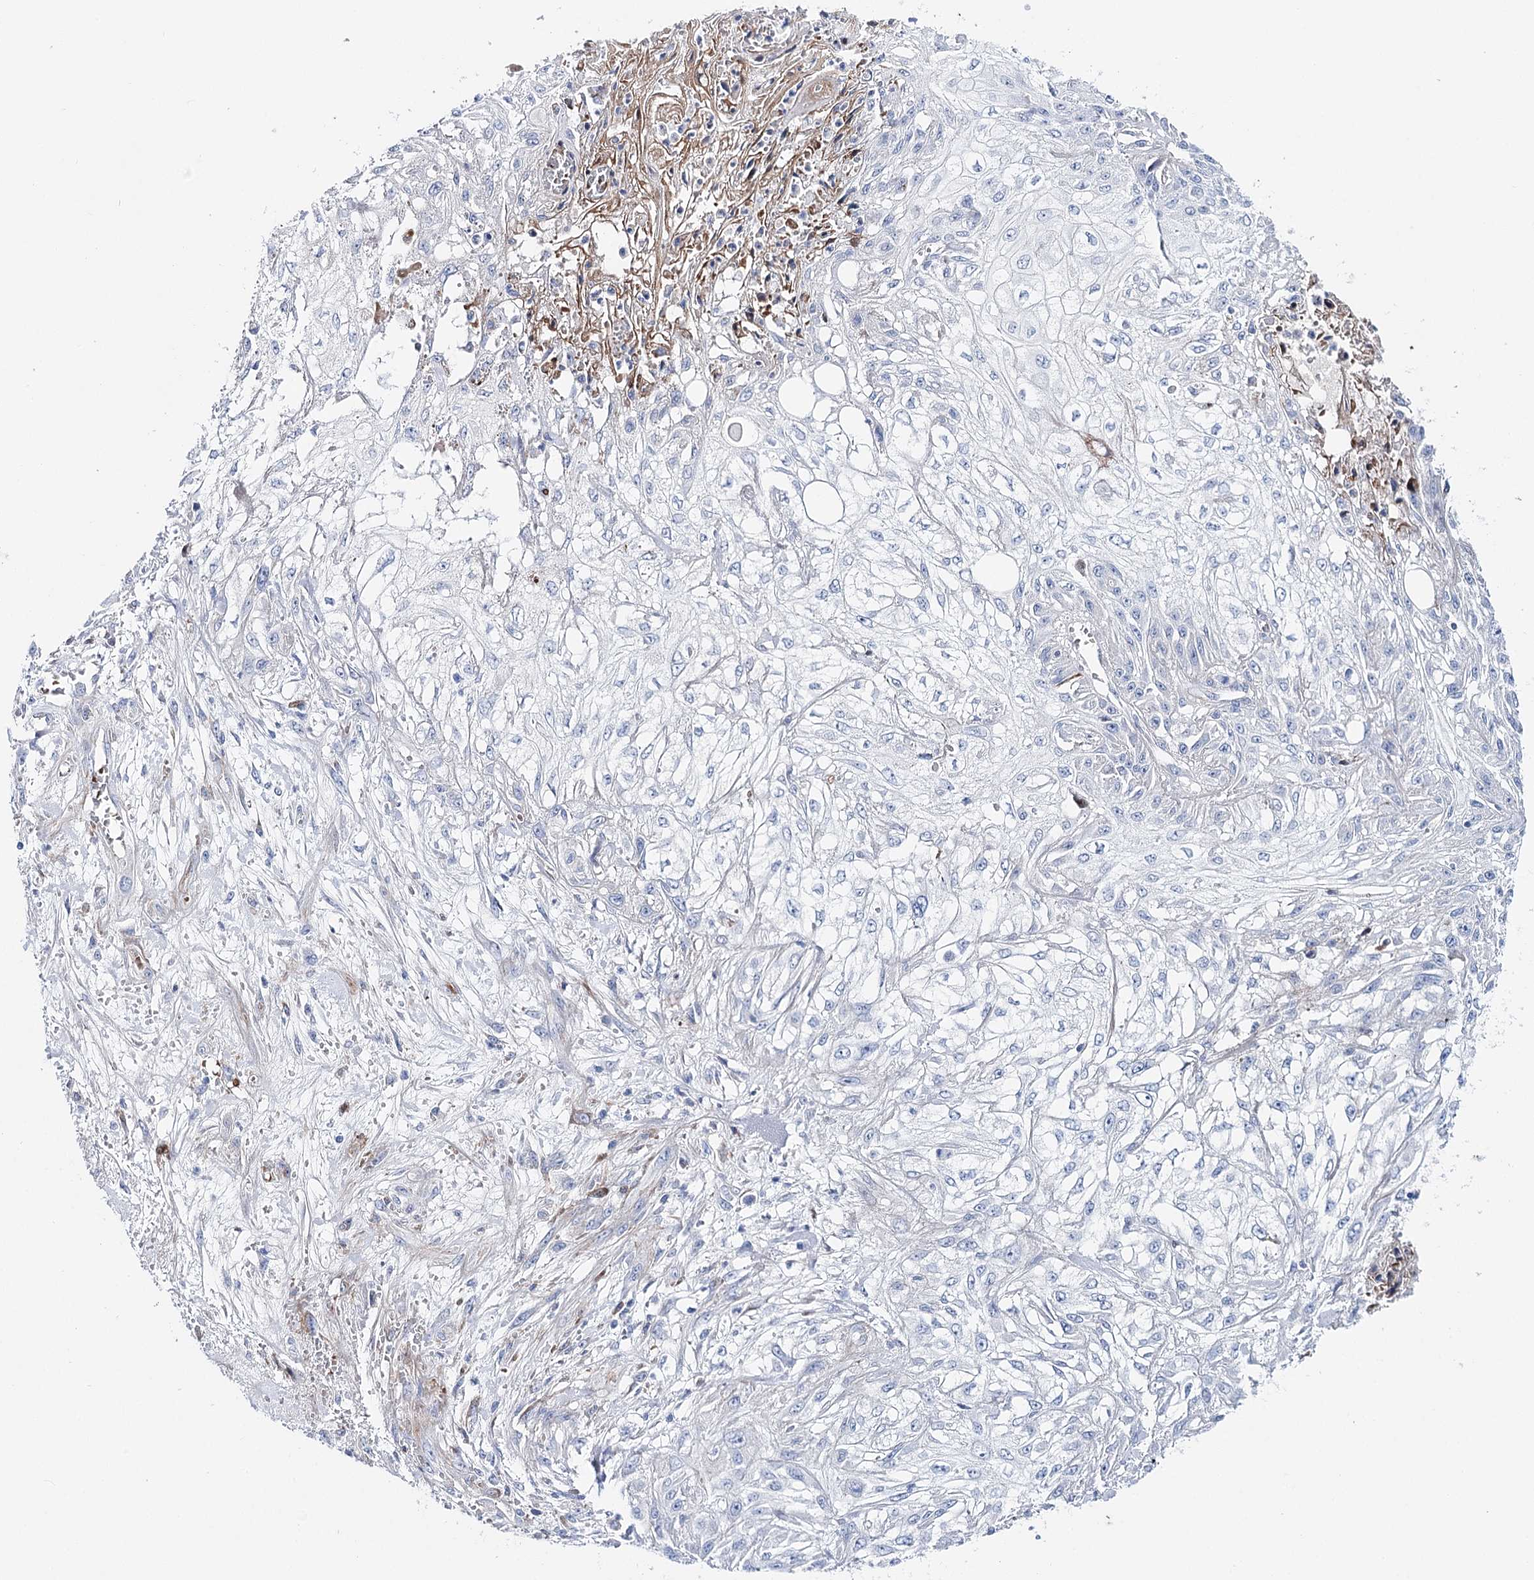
{"staining": {"intensity": "negative", "quantity": "none", "location": "none"}, "tissue": "skin cancer", "cell_type": "Tumor cells", "image_type": "cancer", "snomed": [{"axis": "morphology", "description": "Squamous cell carcinoma, NOS"}, {"axis": "morphology", "description": "Squamous cell carcinoma, metastatic, NOS"}, {"axis": "topography", "description": "Skin"}, {"axis": "topography", "description": "Lymph node"}], "caption": "Immunohistochemistry (IHC) image of neoplastic tissue: squamous cell carcinoma (skin) stained with DAB displays no significant protein positivity in tumor cells.", "gene": "ANKRD23", "patient": {"sex": "male", "age": 75}}